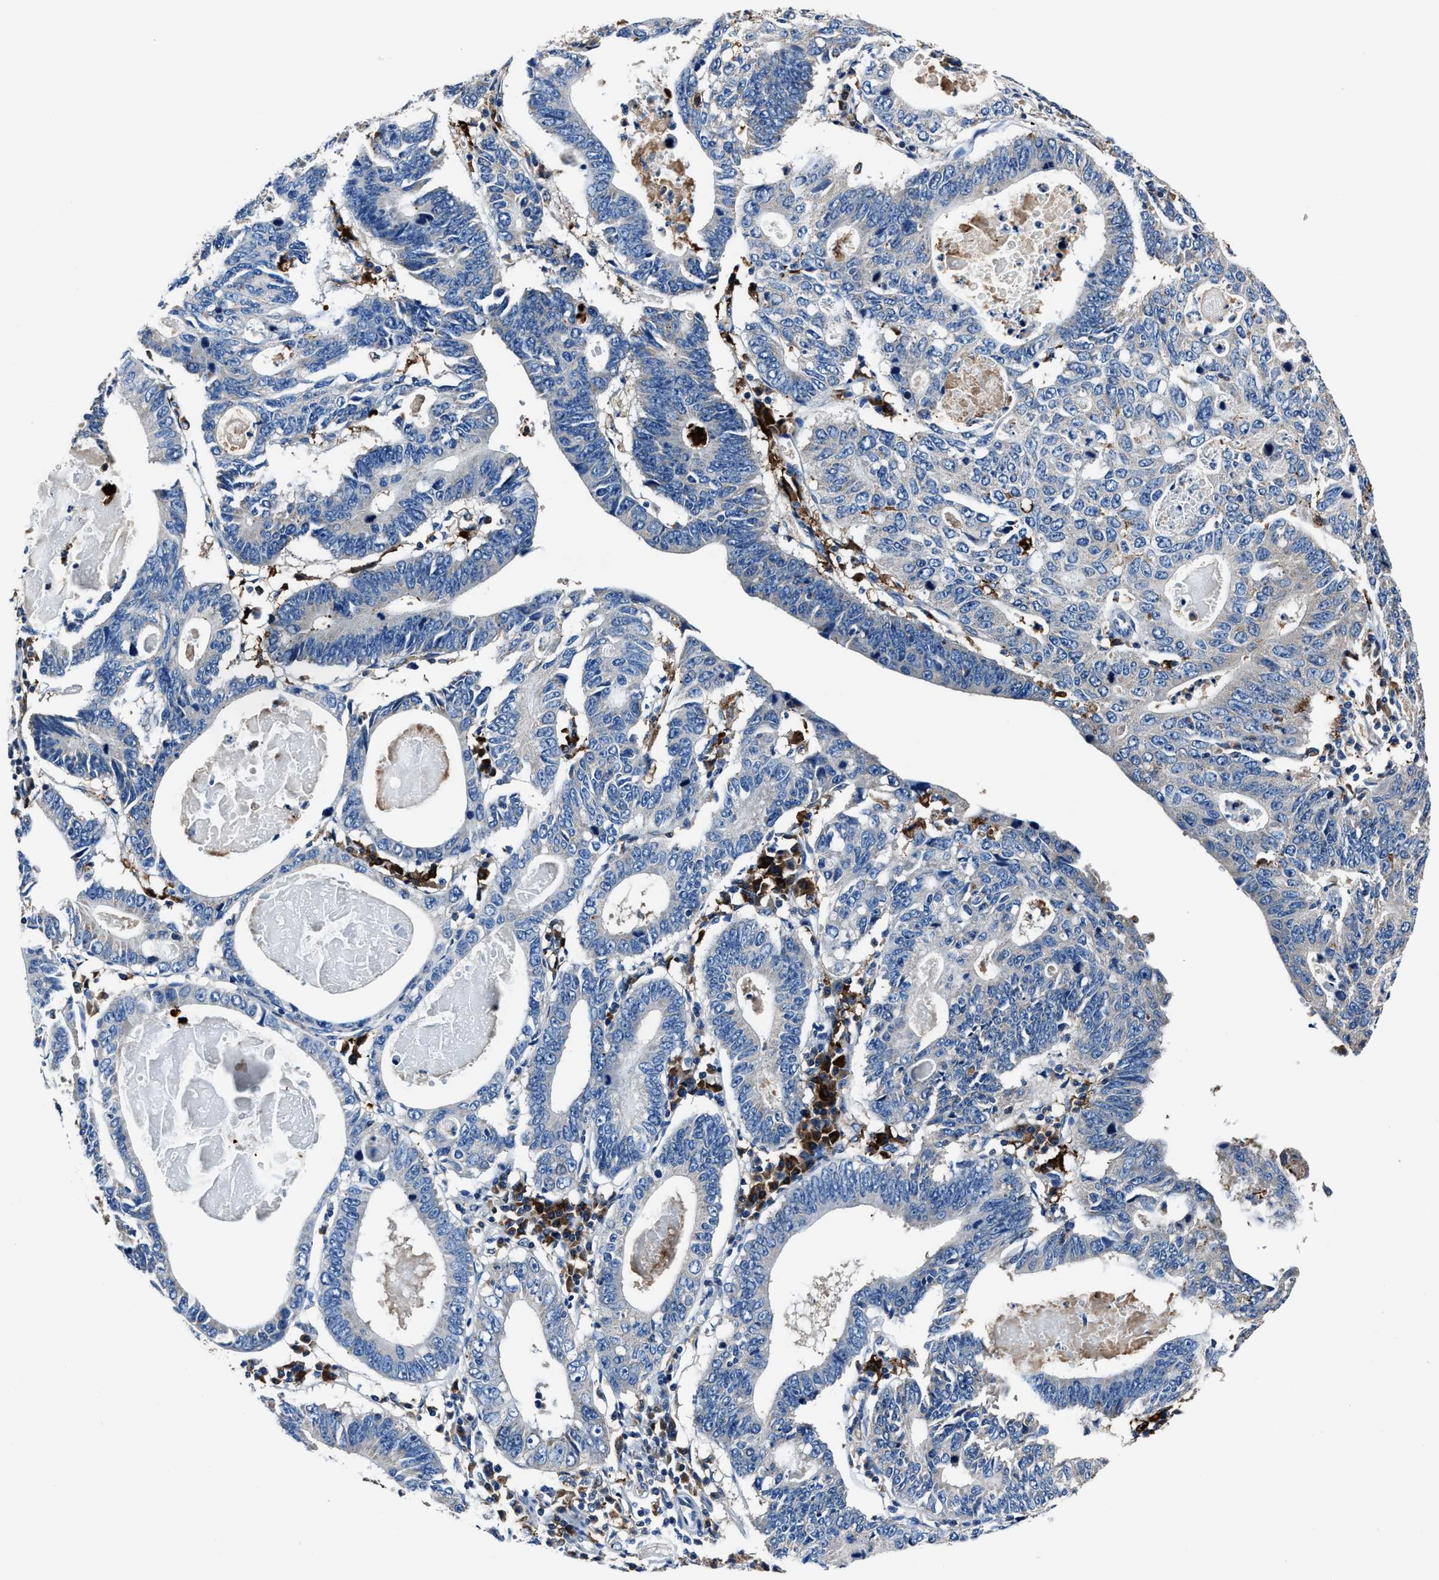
{"staining": {"intensity": "negative", "quantity": "none", "location": "none"}, "tissue": "stomach cancer", "cell_type": "Tumor cells", "image_type": "cancer", "snomed": [{"axis": "morphology", "description": "Adenocarcinoma, NOS"}, {"axis": "topography", "description": "Stomach"}], "caption": "Immunohistochemical staining of human stomach cancer reveals no significant staining in tumor cells.", "gene": "FTL", "patient": {"sex": "male", "age": 59}}